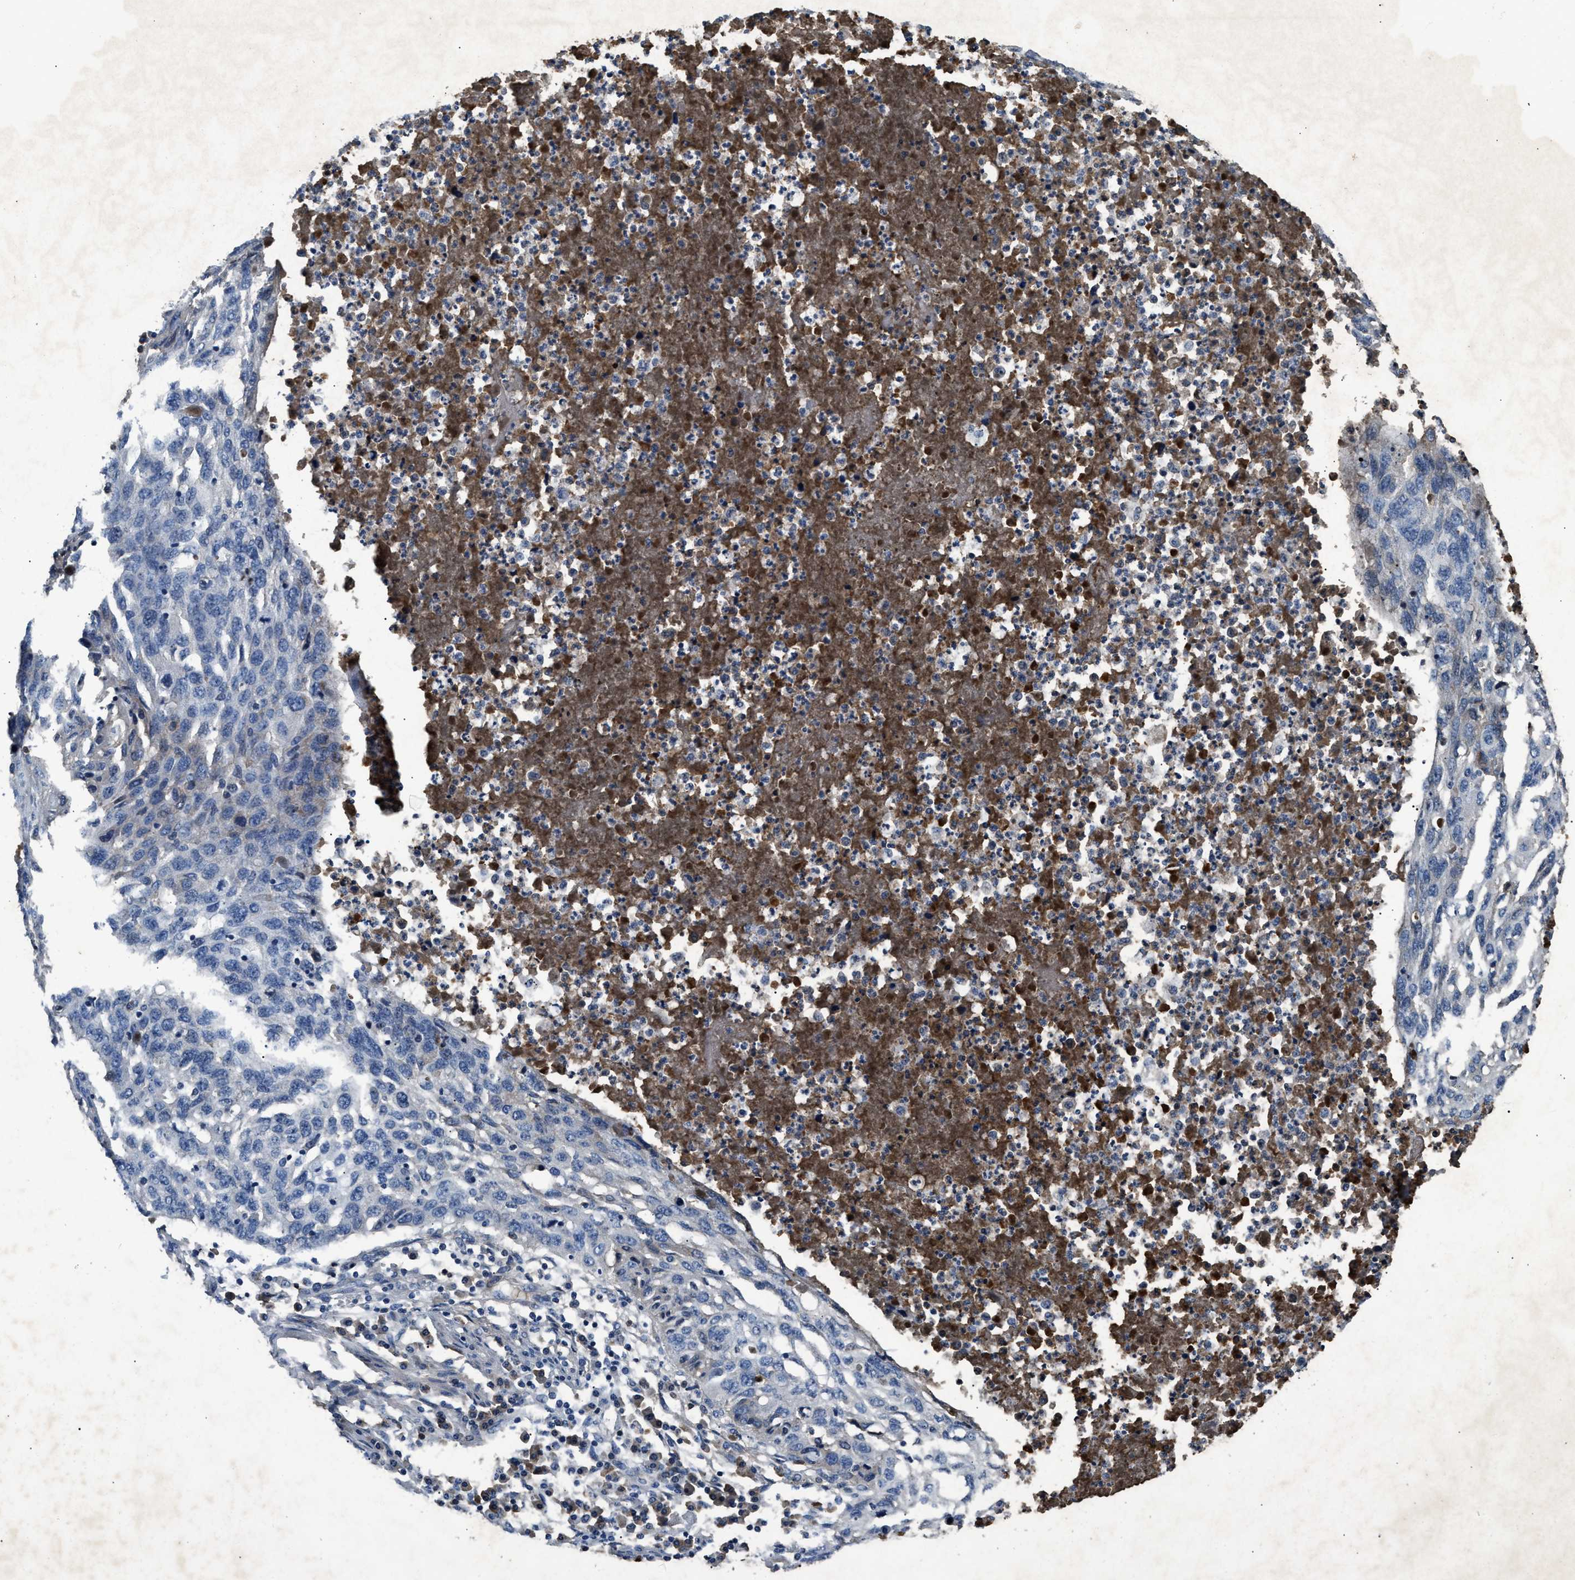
{"staining": {"intensity": "negative", "quantity": "none", "location": "none"}, "tissue": "lung cancer", "cell_type": "Tumor cells", "image_type": "cancer", "snomed": [{"axis": "morphology", "description": "Squamous cell carcinoma, NOS"}, {"axis": "topography", "description": "Lung"}], "caption": "IHC micrograph of neoplastic tissue: human lung cancer stained with DAB (3,3'-diaminobenzidine) demonstrates no significant protein positivity in tumor cells.", "gene": "C3", "patient": {"sex": "female", "age": 63}}